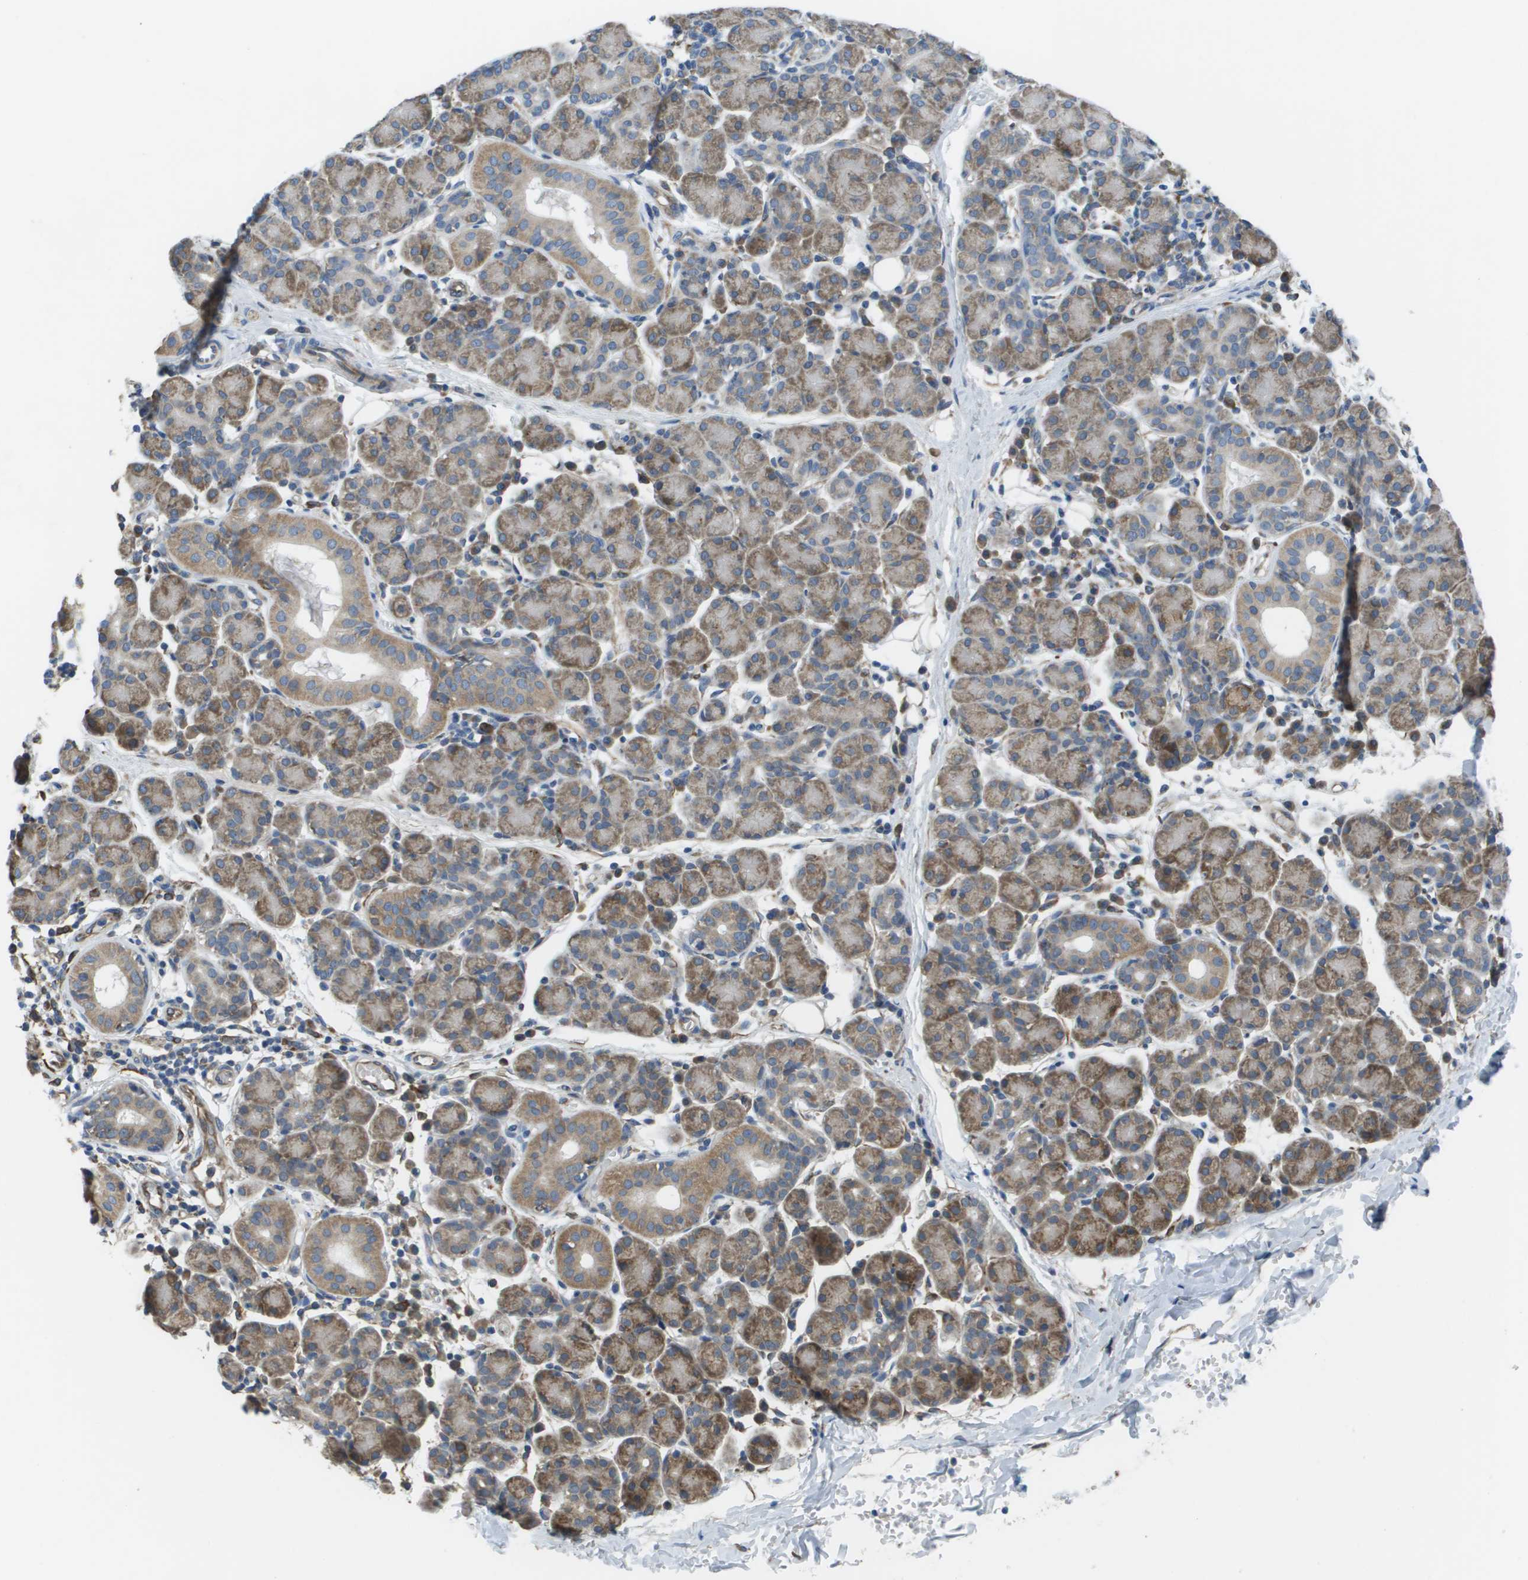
{"staining": {"intensity": "moderate", "quantity": "25%-75%", "location": "cytoplasmic/membranous"}, "tissue": "salivary gland", "cell_type": "Glandular cells", "image_type": "normal", "snomed": [{"axis": "morphology", "description": "Normal tissue, NOS"}, {"axis": "morphology", "description": "Inflammation, NOS"}, {"axis": "topography", "description": "Lymph node"}, {"axis": "topography", "description": "Salivary gland"}], "caption": "Moderate cytoplasmic/membranous positivity is seen in about 25%-75% of glandular cells in normal salivary gland.", "gene": "CLCN2", "patient": {"sex": "male", "age": 3}}